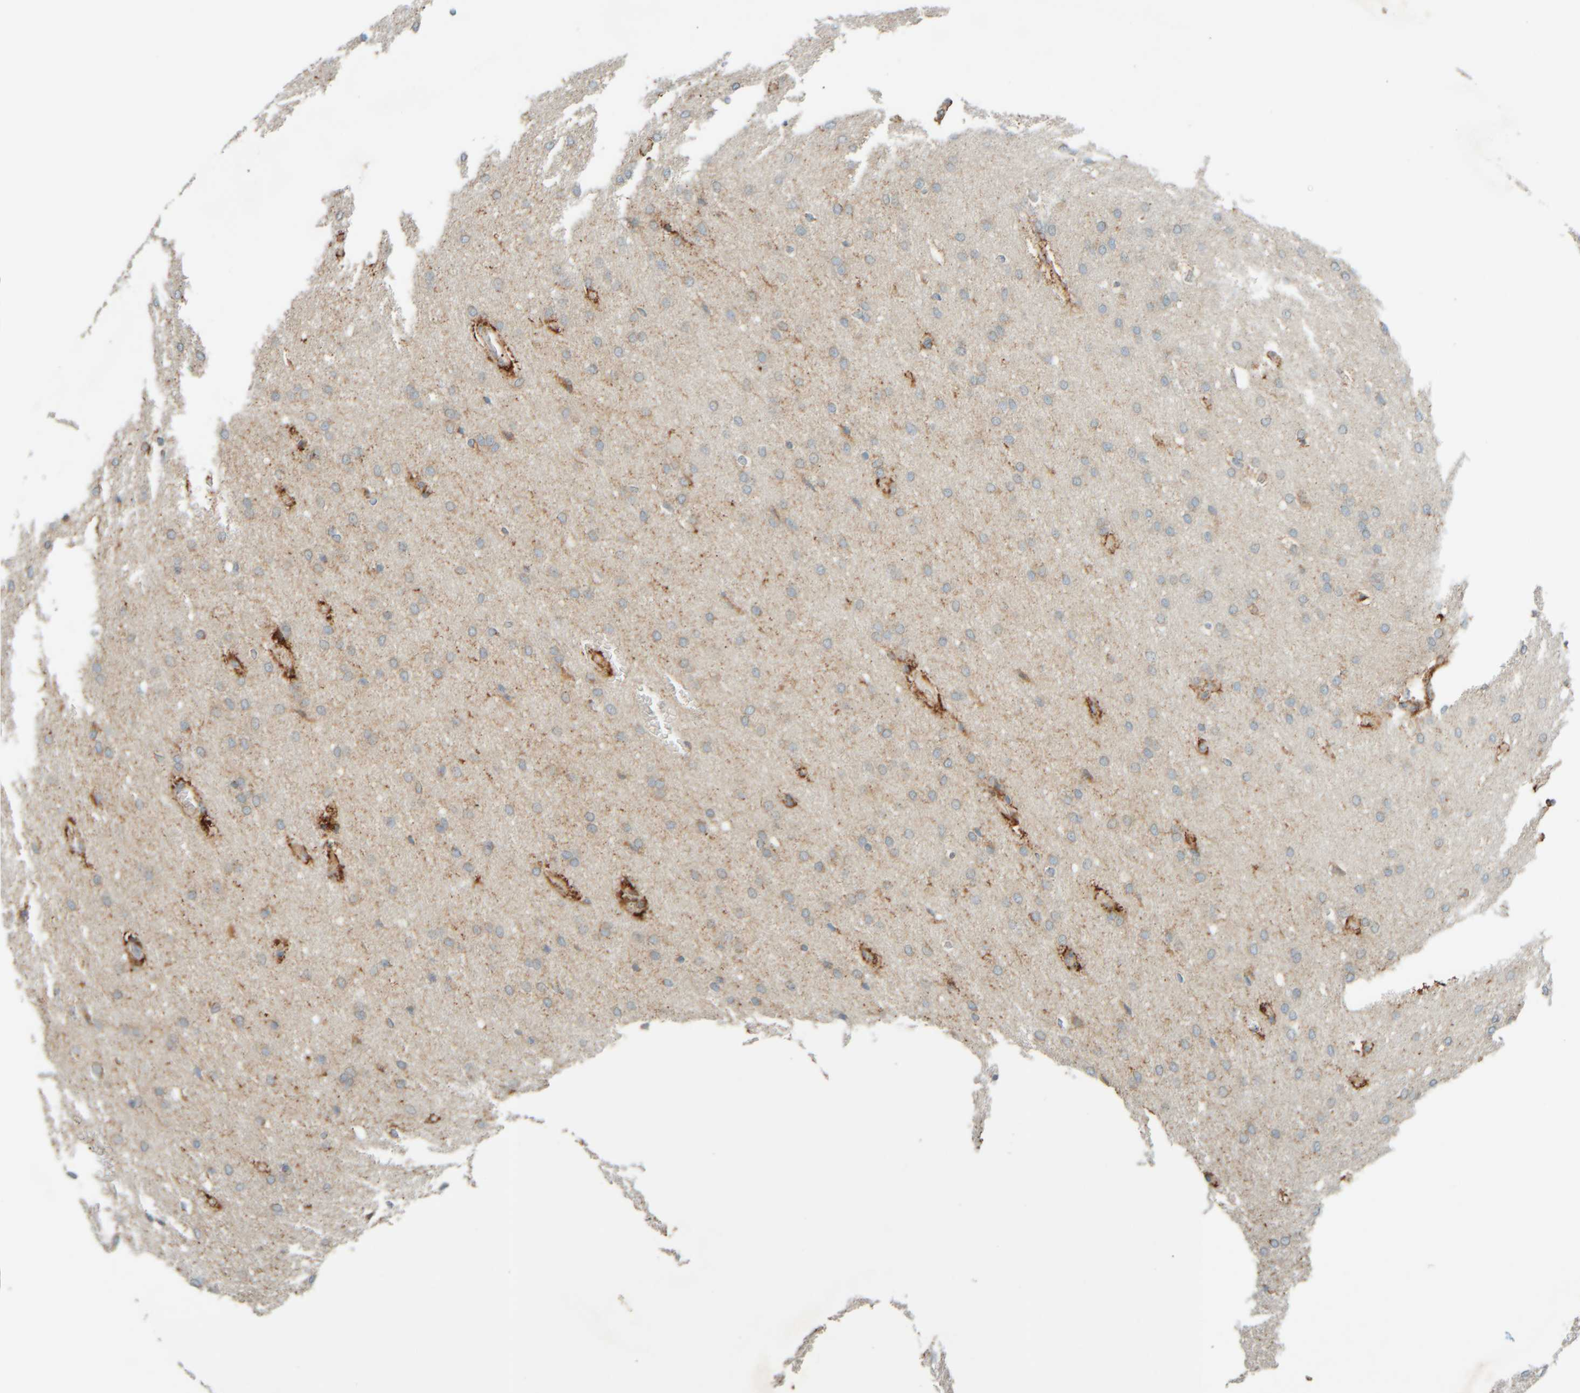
{"staining": {"intensity": "moderate", "quantity": "<25%", "location": "cytoplasmic/membranous"}, "tissue": "glioma", "cell_type": "Tumor cells", "image_type": "cancer", "snomed": [{"axis": "morphology", "description": "Glioma, malignant, Low grade"}, {"axis": "topography", "description": "Brain"}], "caption": "Protein staining shows moderate cytoplasmic/membranous staining in approximately <25% of tumor cells in malignant glioma (low-grade). (DAB (3,3'-diaminobenzidine) IHC, brown staining for protein, blue staining for nuclei).", "gene": "SPAG5", "patient": {"sex": "female", "age": 37}}